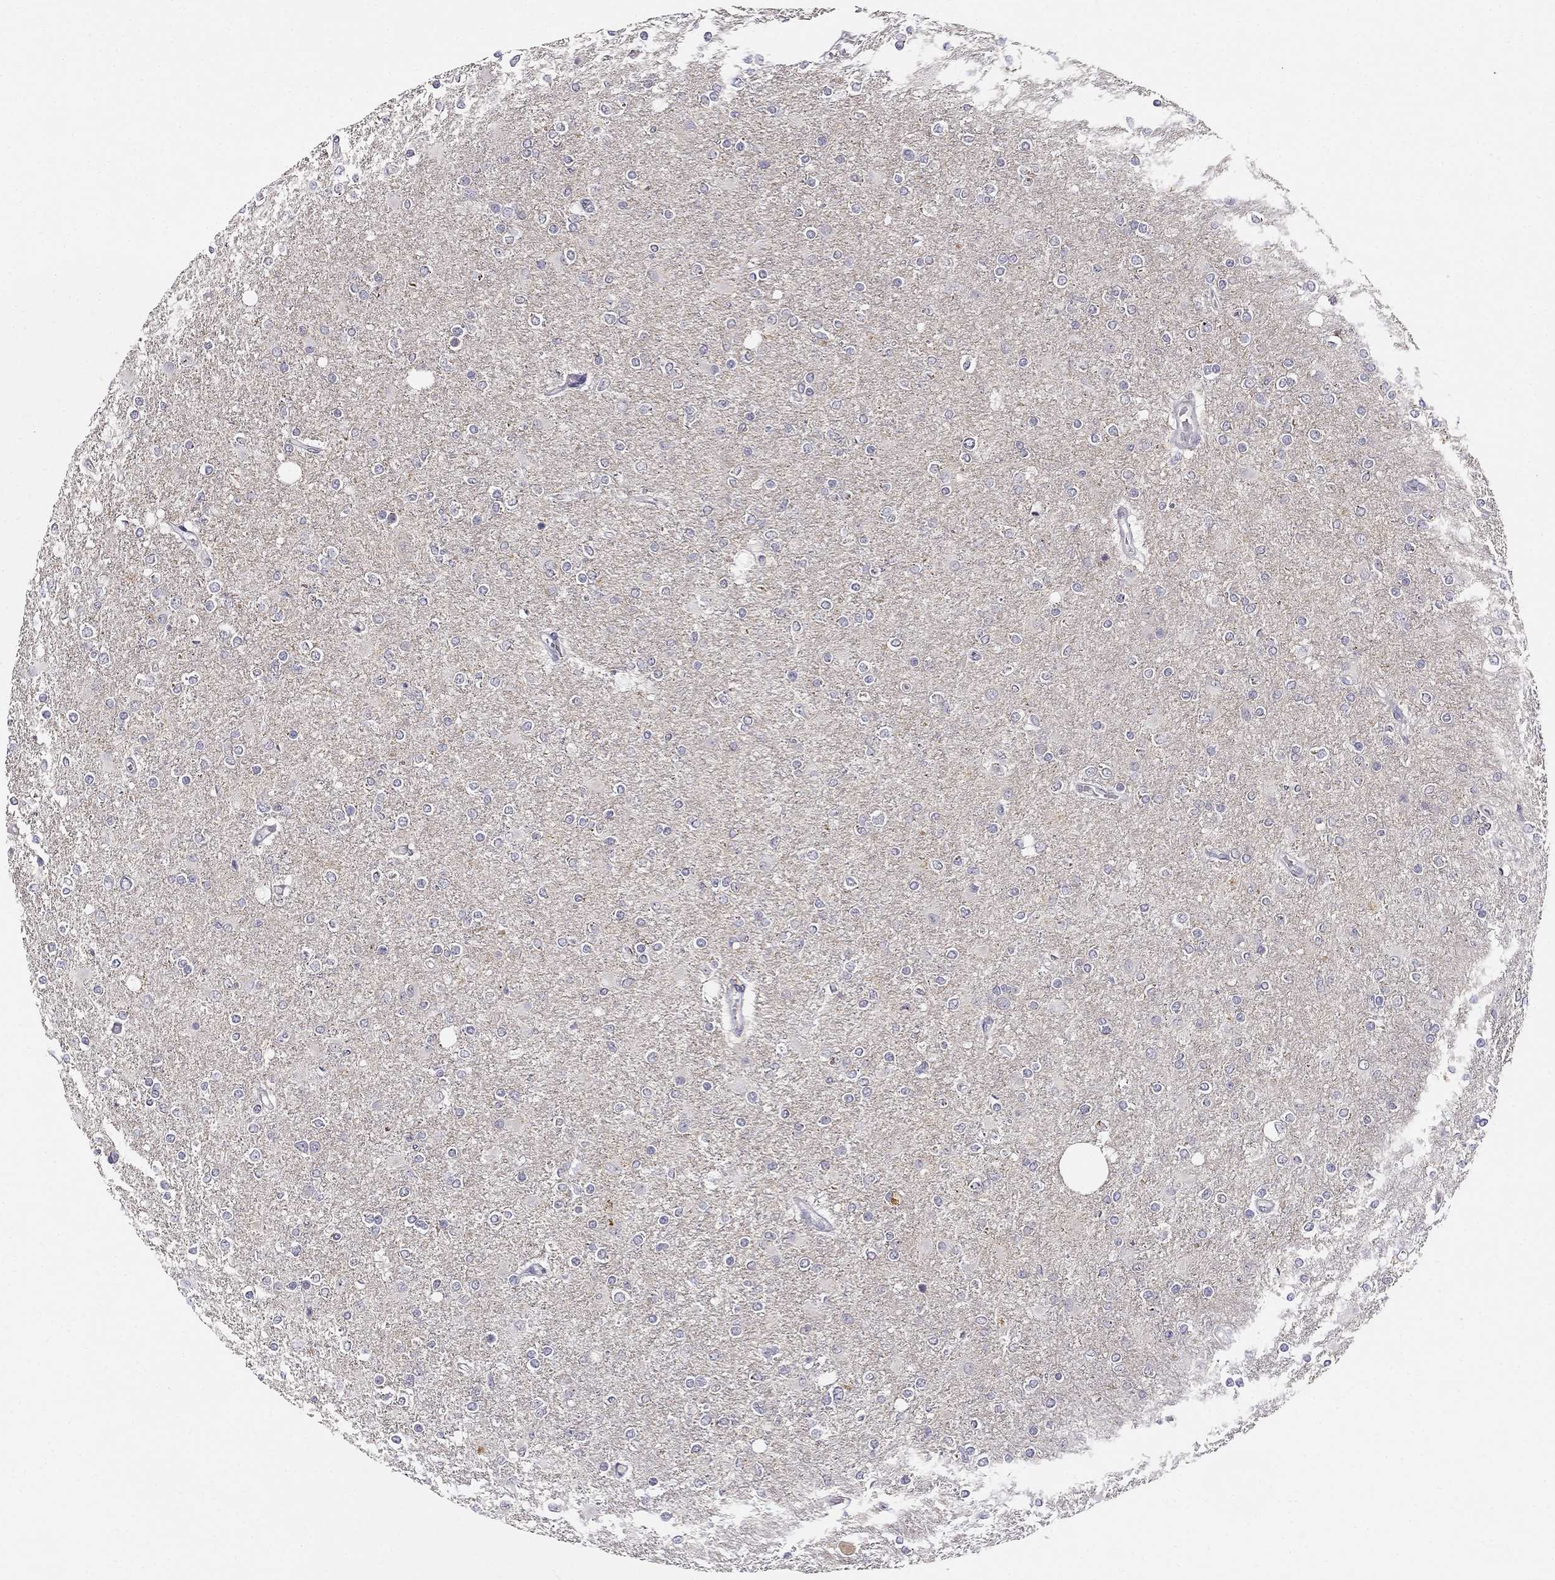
{"staining": {"intensity": "negative", "quantity": "none", "location": "none"}, "tissue": "glioma", "cell_type": "Tumor cells", "image_type": "cancer", "snomed": [{"axis": "morphology", "description": "Glioma, malignant, High grade"}, {"axis": "topography", "description": "Cerebral cortex"}], "caption": "The IHC histopathology image has no significant expression in tumor cells of glioma tissue.", "gene": "CNR1", "patient": {"sex": "male", "age": 70}}